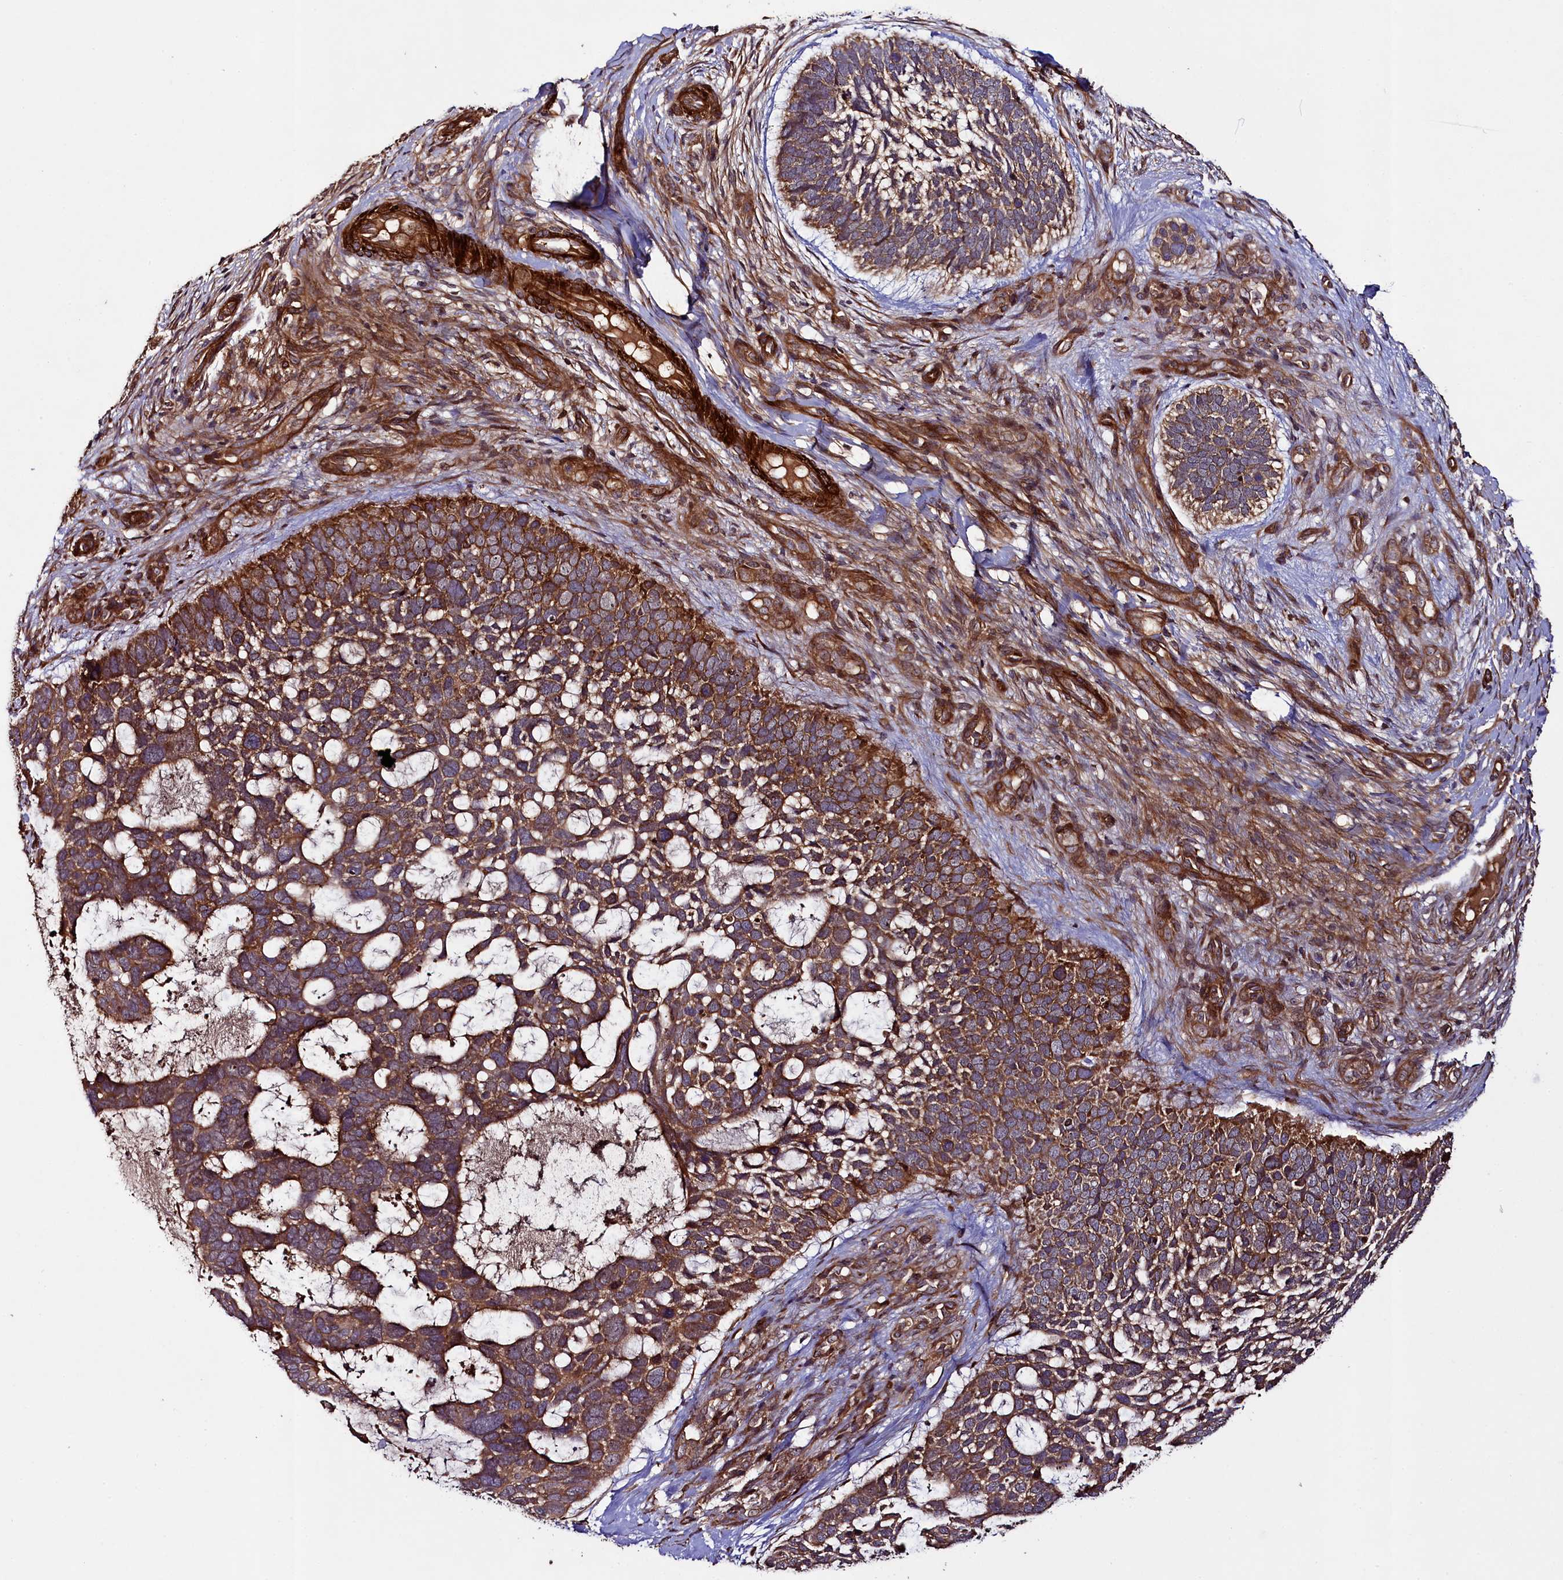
{"staining": {"intensity": "moderate", "quantity": ">75%", "location": "cytoplasmic/membranous"}, "tissue": "skin cancer", "cell_type": "Tumor cells", "image_type": "cancer", "snomed": [{"axis": "morphology", "description": "Basal cell carcinoma"}, {"axis": "topography", "description": "Skin"}], "caption": "Immunohistochemistry (IHC) micrograph of neoplastic tissue: human skin basal cell carcinoma stained using immunohistochemistry shows medium levels of moderate protein expression localized specifically in the cytoplasmic/membranous of tumor cells, appearing as a cytoplasmic/membranous brown color.", "gene": "CCDC102A", "patient": {"sex": "male", "age": 88}}